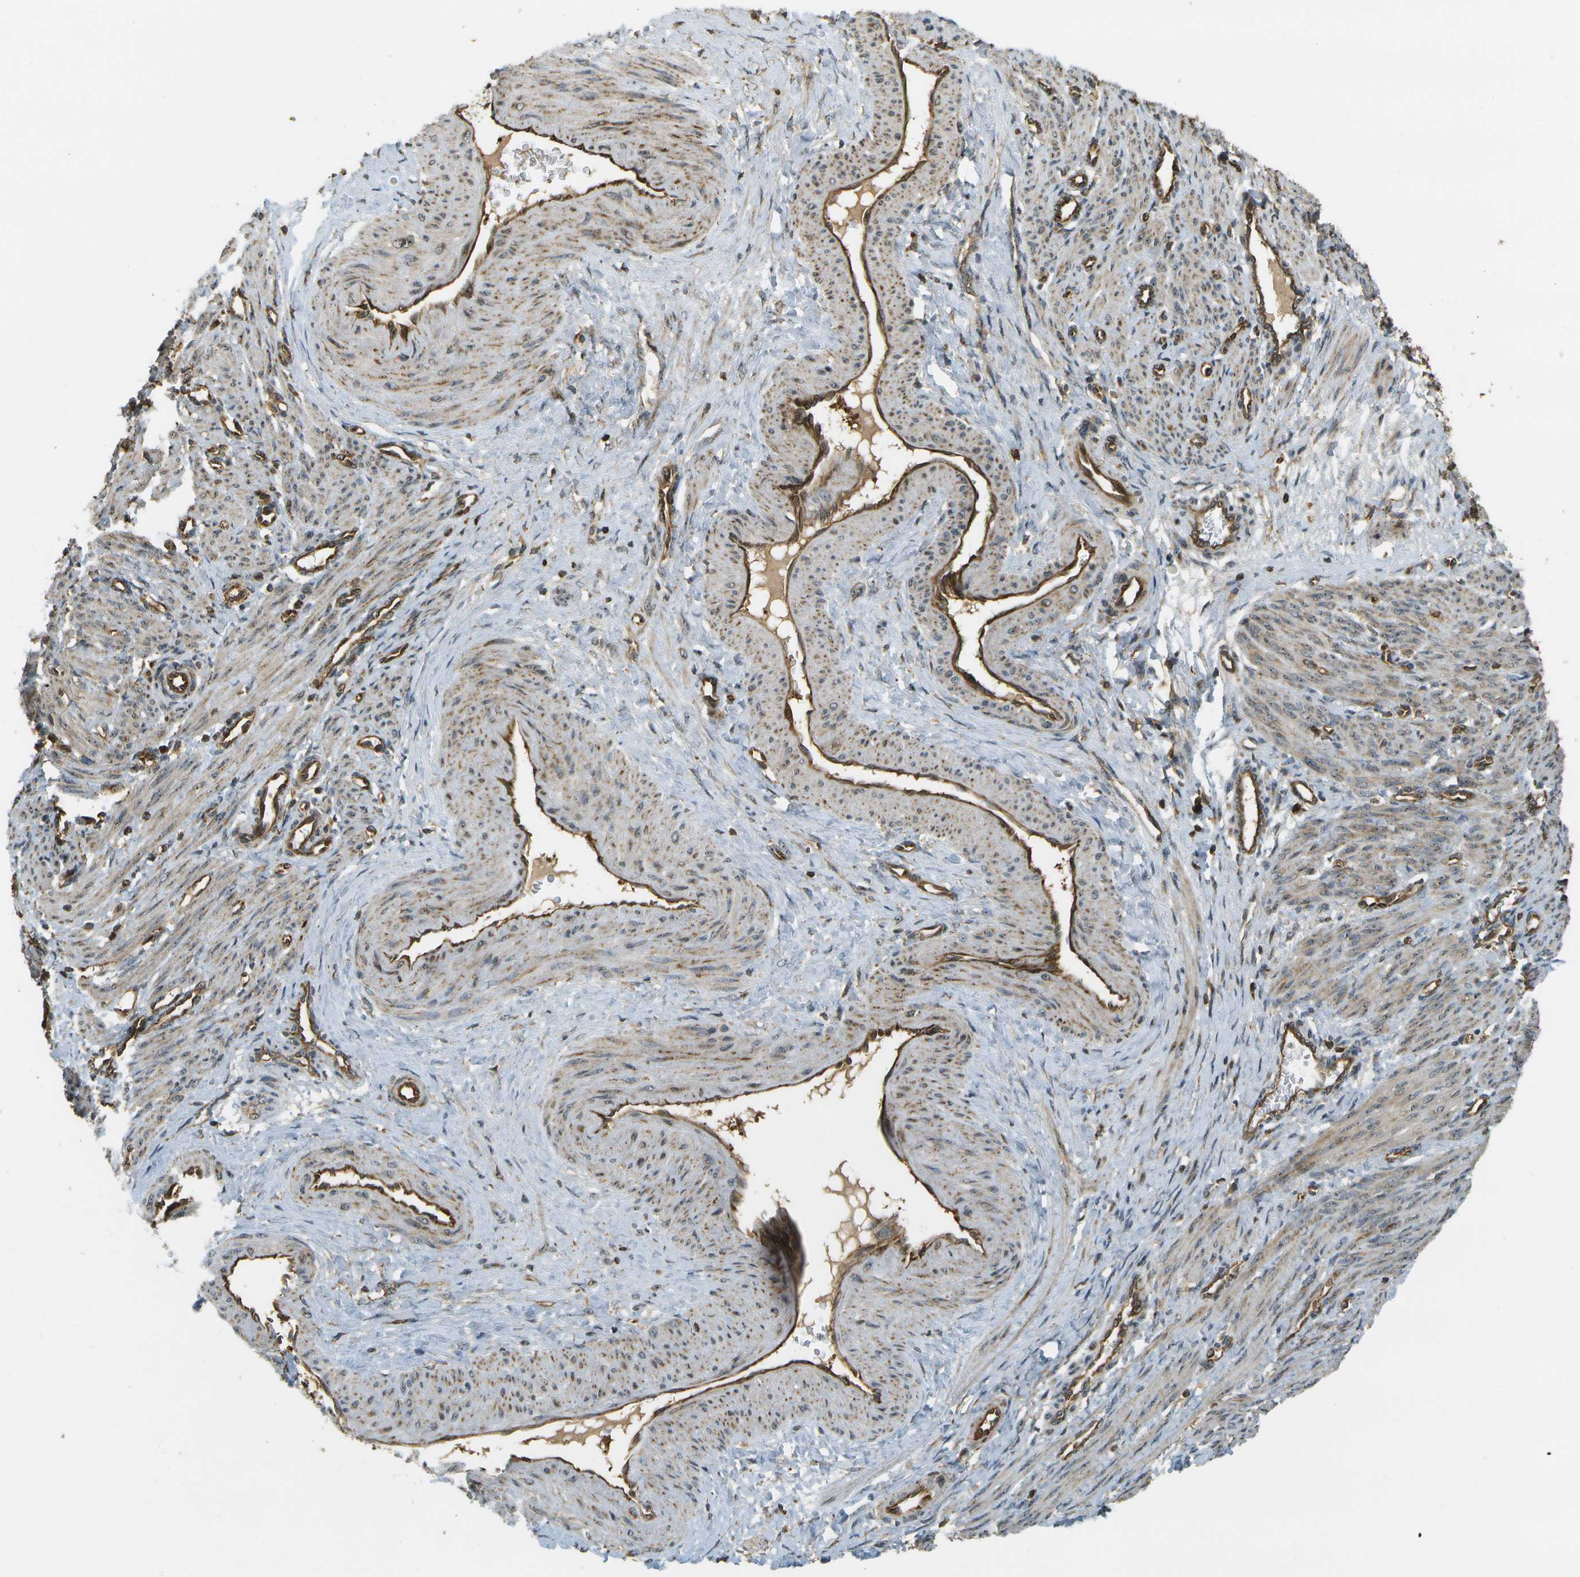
{"staining": {"intensity": "moderate", "quantity": ">75%", "location": "cytoplasmic/membranous,nuclear"}, "tissue": "smooth muscle", "cell_type": "Smooth muscle cells", "image_type": "normal", "snomed": [{"axis": "morphology", "description": "Normal tissue, NOS"}, {"axis": "topography", "description": "Endometrium"}], "caption": "An immunohistochemistry (IHC) photomicrograph of normal tissue is shown. Protein staining in brown highlights moderate cytoplasmic/membranous,nuclear positivity in smooth muscle within smooth muscle cells. (DAB = brown stain, brightfield microscopy at high magnification).", "gene": "LRP12", "patient": {"sex": "female", "age": 33}}